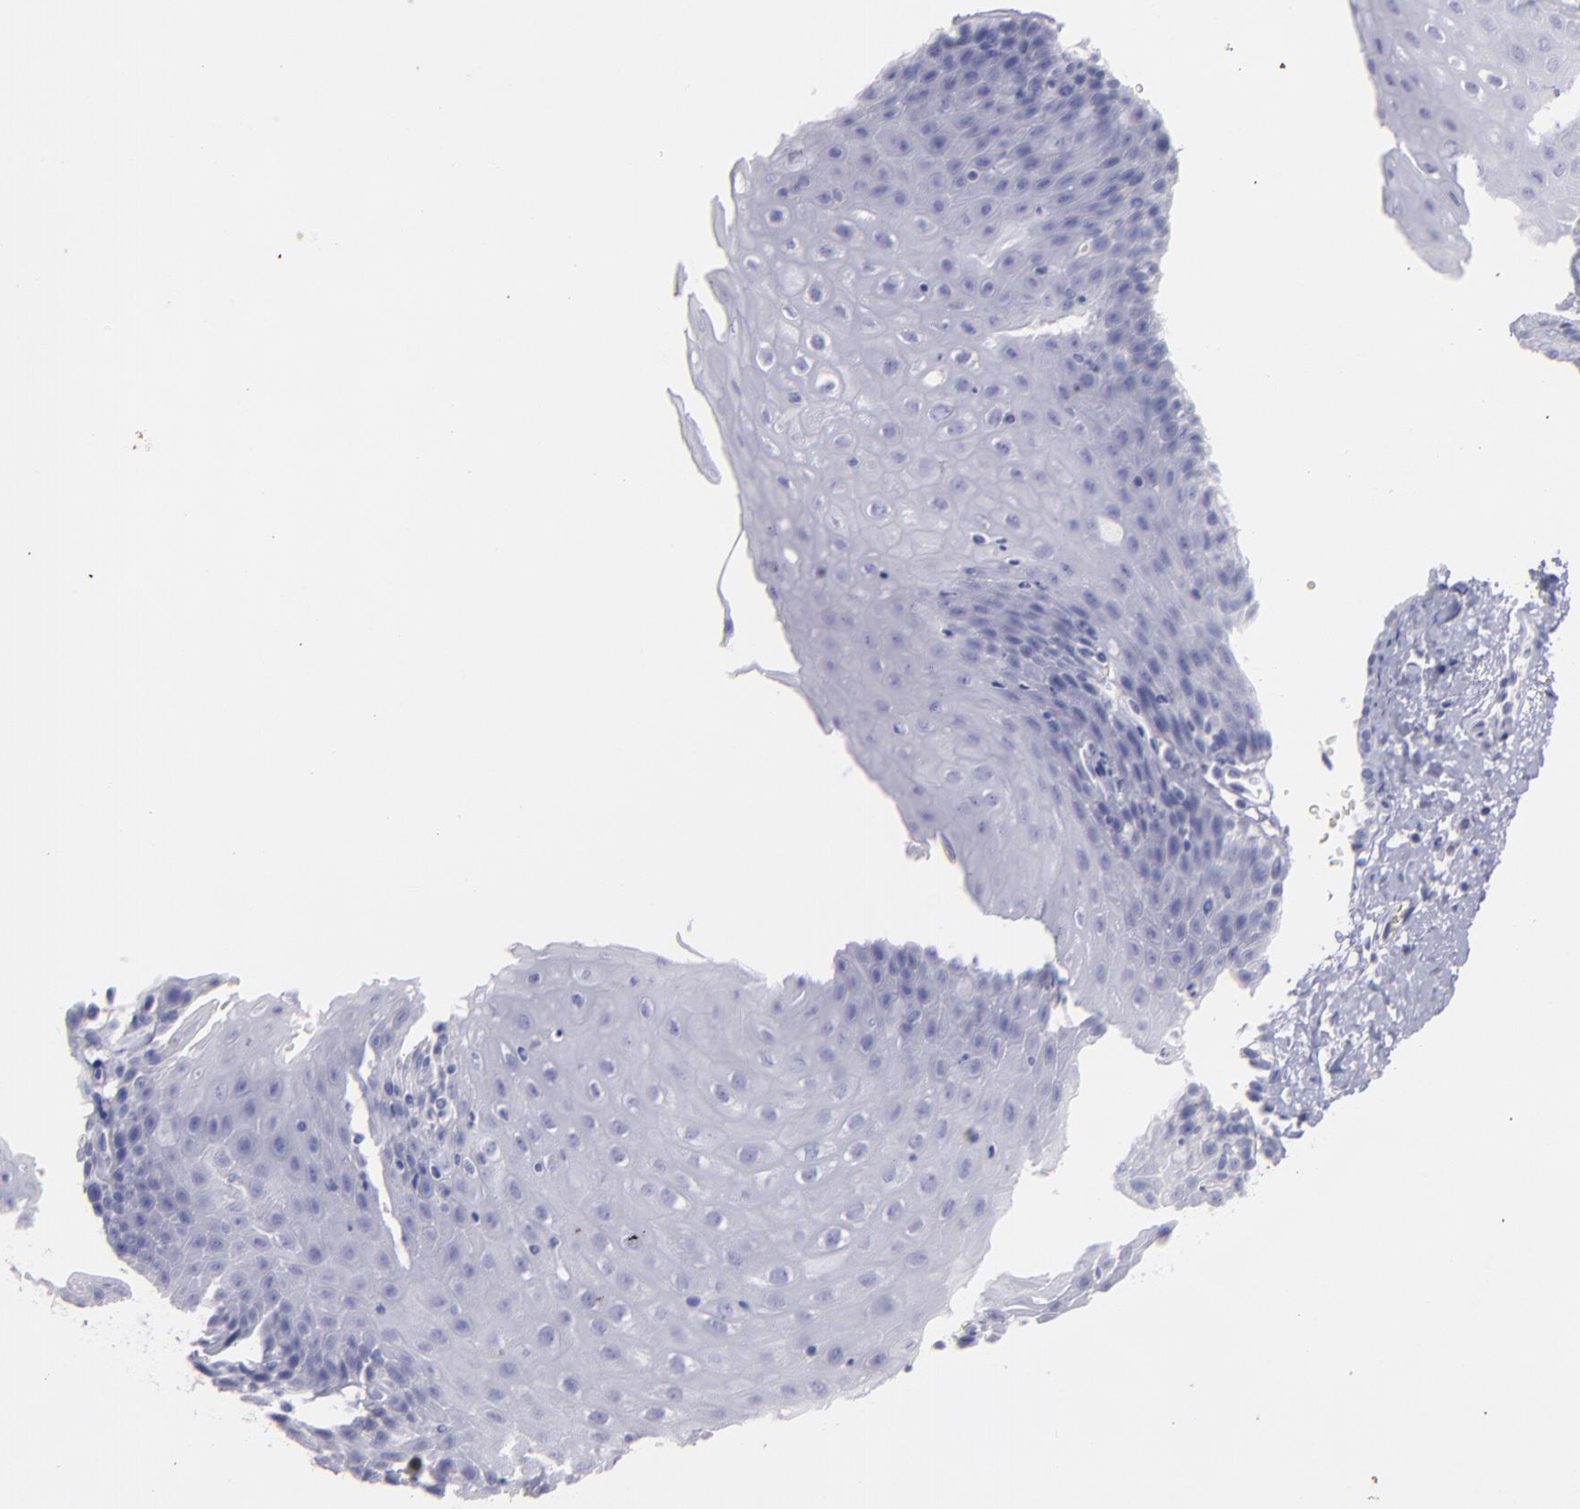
{"staining": {"intensity": "negative", "quantity": "none", "location": "none"}, "tissue": "esophagus", "cell_type": "Squamous epithelial cells", "image_type": "normal", "snomed": [{"axis": "morphology", "description": "Normal tissue, NOS"}, {"axis": "topography", "description": "Esophagus"}], "caption": "The immunohistochemistry (IHC) photomicrograph has no significant positivity in squamous epithelial cells of esophagus.", "gene": "SNAP25", "patient": {"sex": "female", "age": 61}}